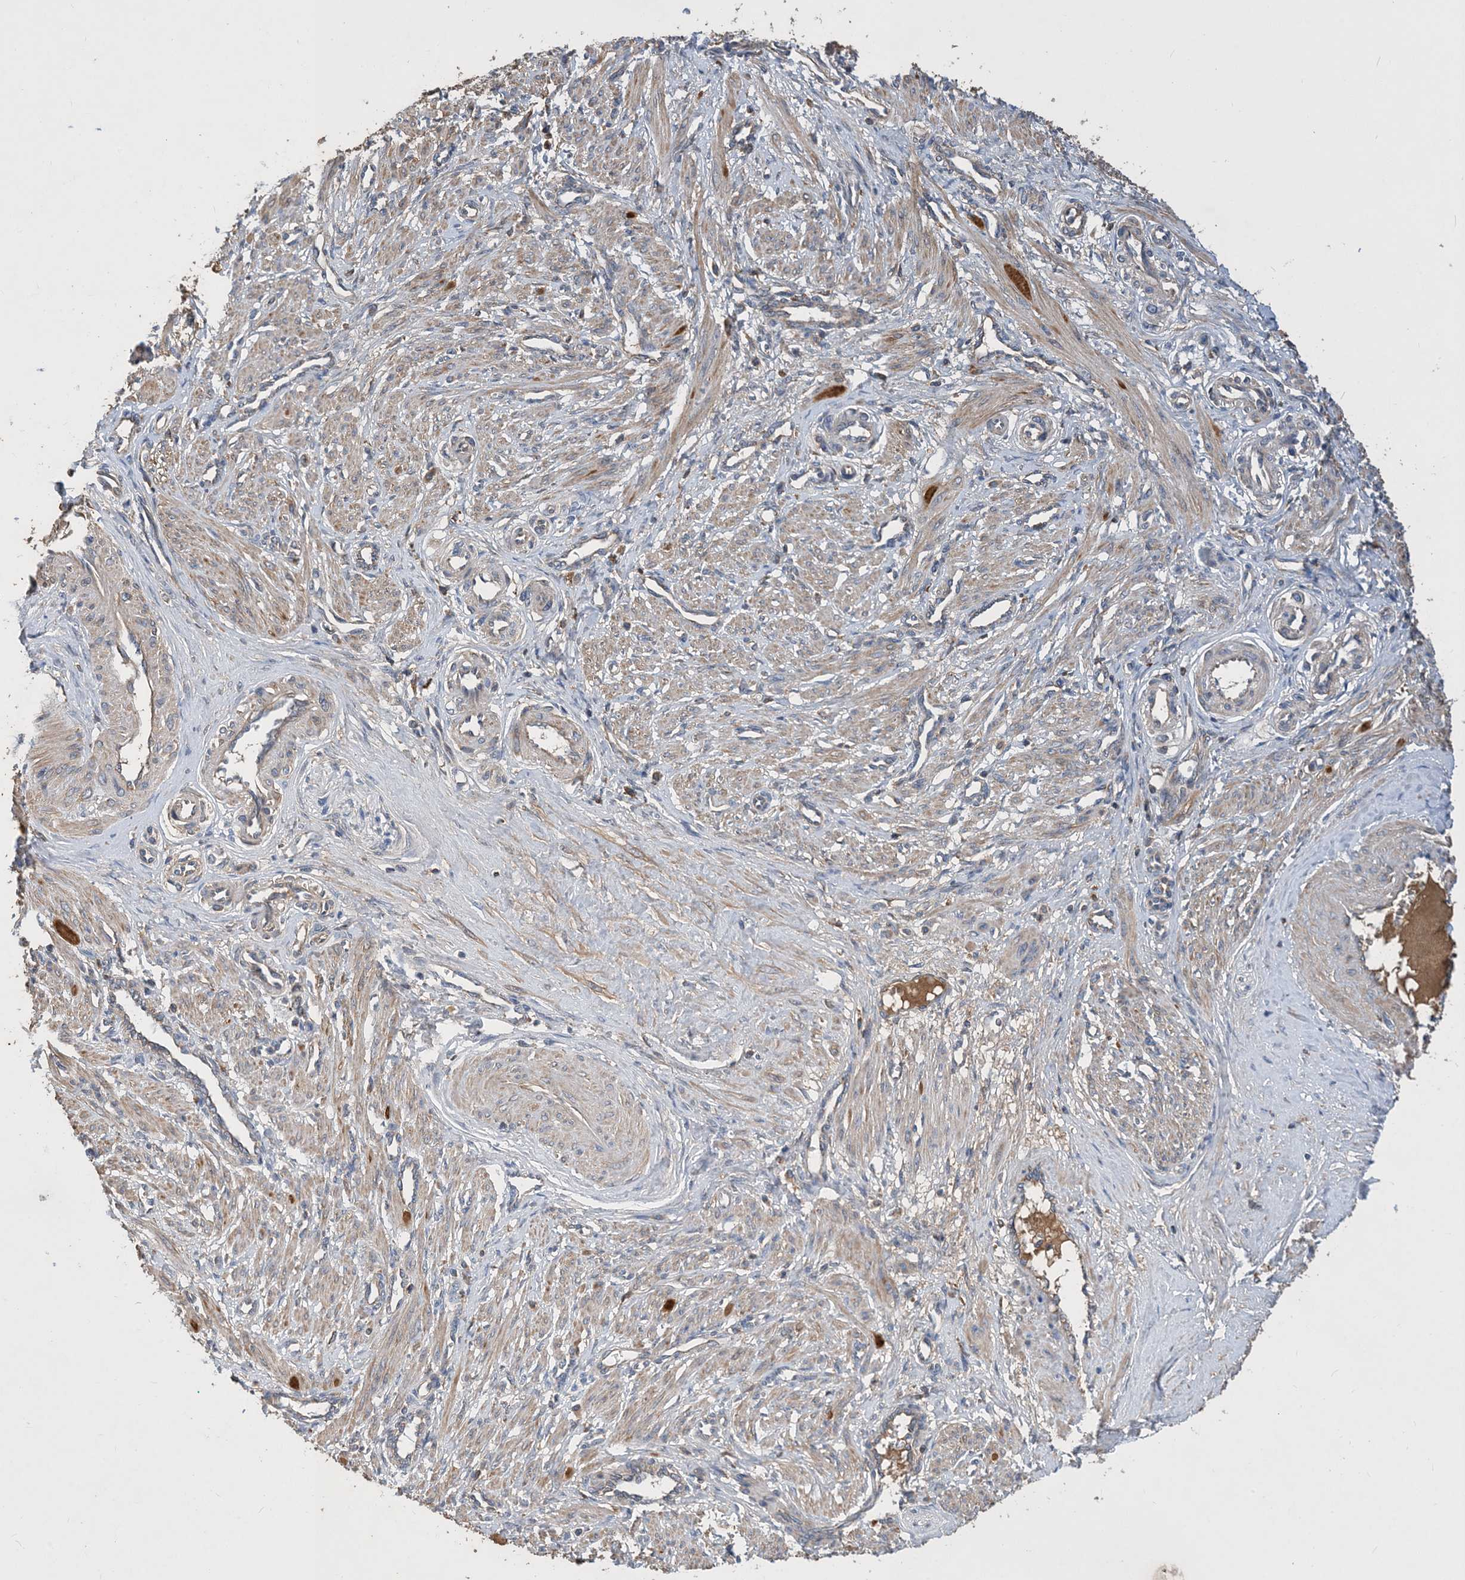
{"staining": {"intensity": "weak", "quantity": ">75%", "location": "cytoplasmic/membranous"}, "tissue": "smooth muscle", "cell_type": "Smooth muscle cells", "image_type": "normal", "snomed": [{"axis": "morphology", "description": "Normal tissue, NOS"}, {"axis": "topography", "description": "Endometrium"}], "caption": "A high-resolution photomicrograph shows immunohistochemistry staining of benign smooth muscle, which demonstrates weak cytoplasmic/membranous expression in approximately >75% of smooth muscle cells.", "gene": "STK19", "patient": {"sex": "female", "age": 33}}